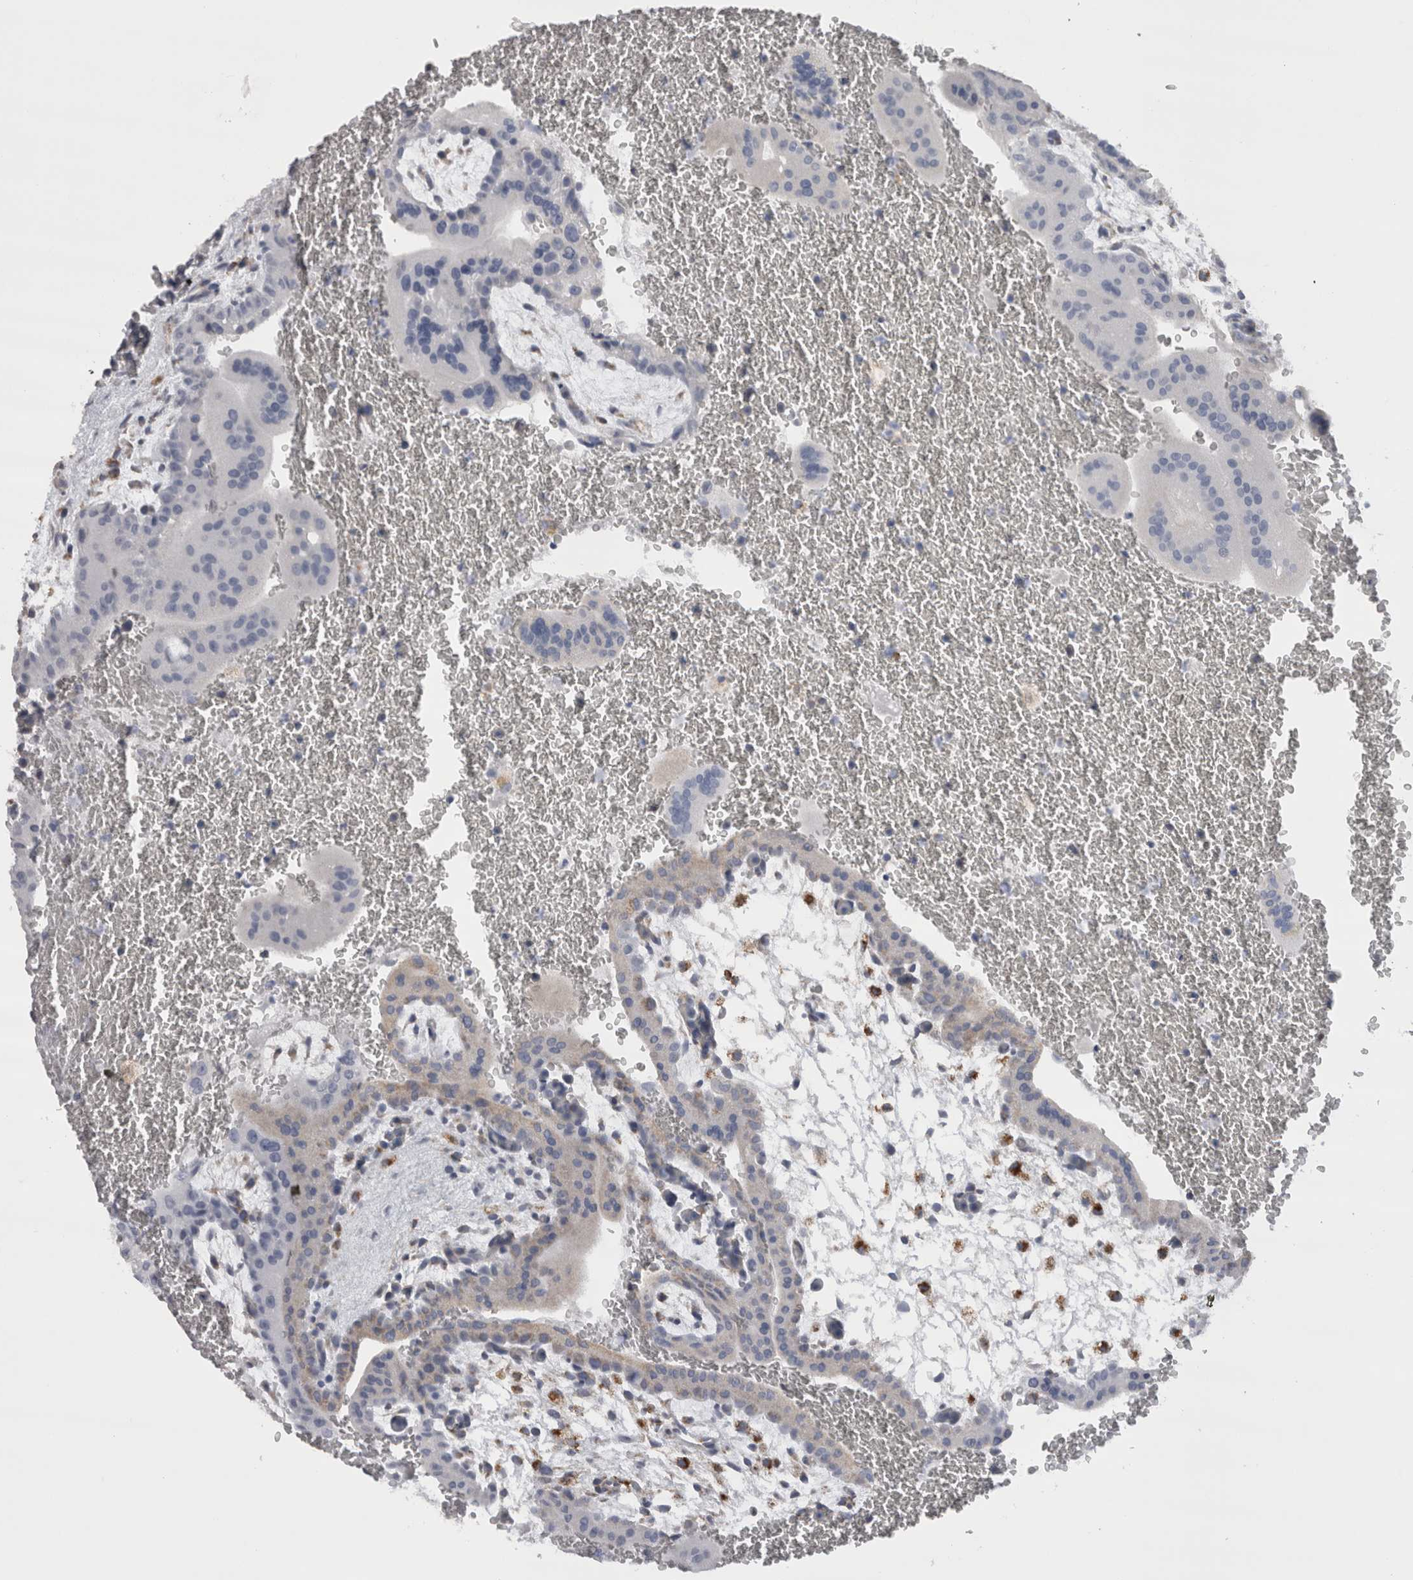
{"staining": {"intensity": "negative", "quantity": "none", "location": "none"}, "tissue": "placenta", "cell_type": "Trophoblastic cells", "image_type": "normal", "snomed": [{"axis": "morphology", "description": "Normal tissue, NOS"}, {"axis": "topography", "description": "Placenta"}], "caption": "IHC of unremarkable human placenta displays no expression in trophoblastic cells. (DAB (3,3'-diaminobenzidine) immunohistochemistry (IHC) visualized using brightfield microscopy, high magnification).", "gene": "DHRS4", "patient": {"sex": "female", "age": 35}}